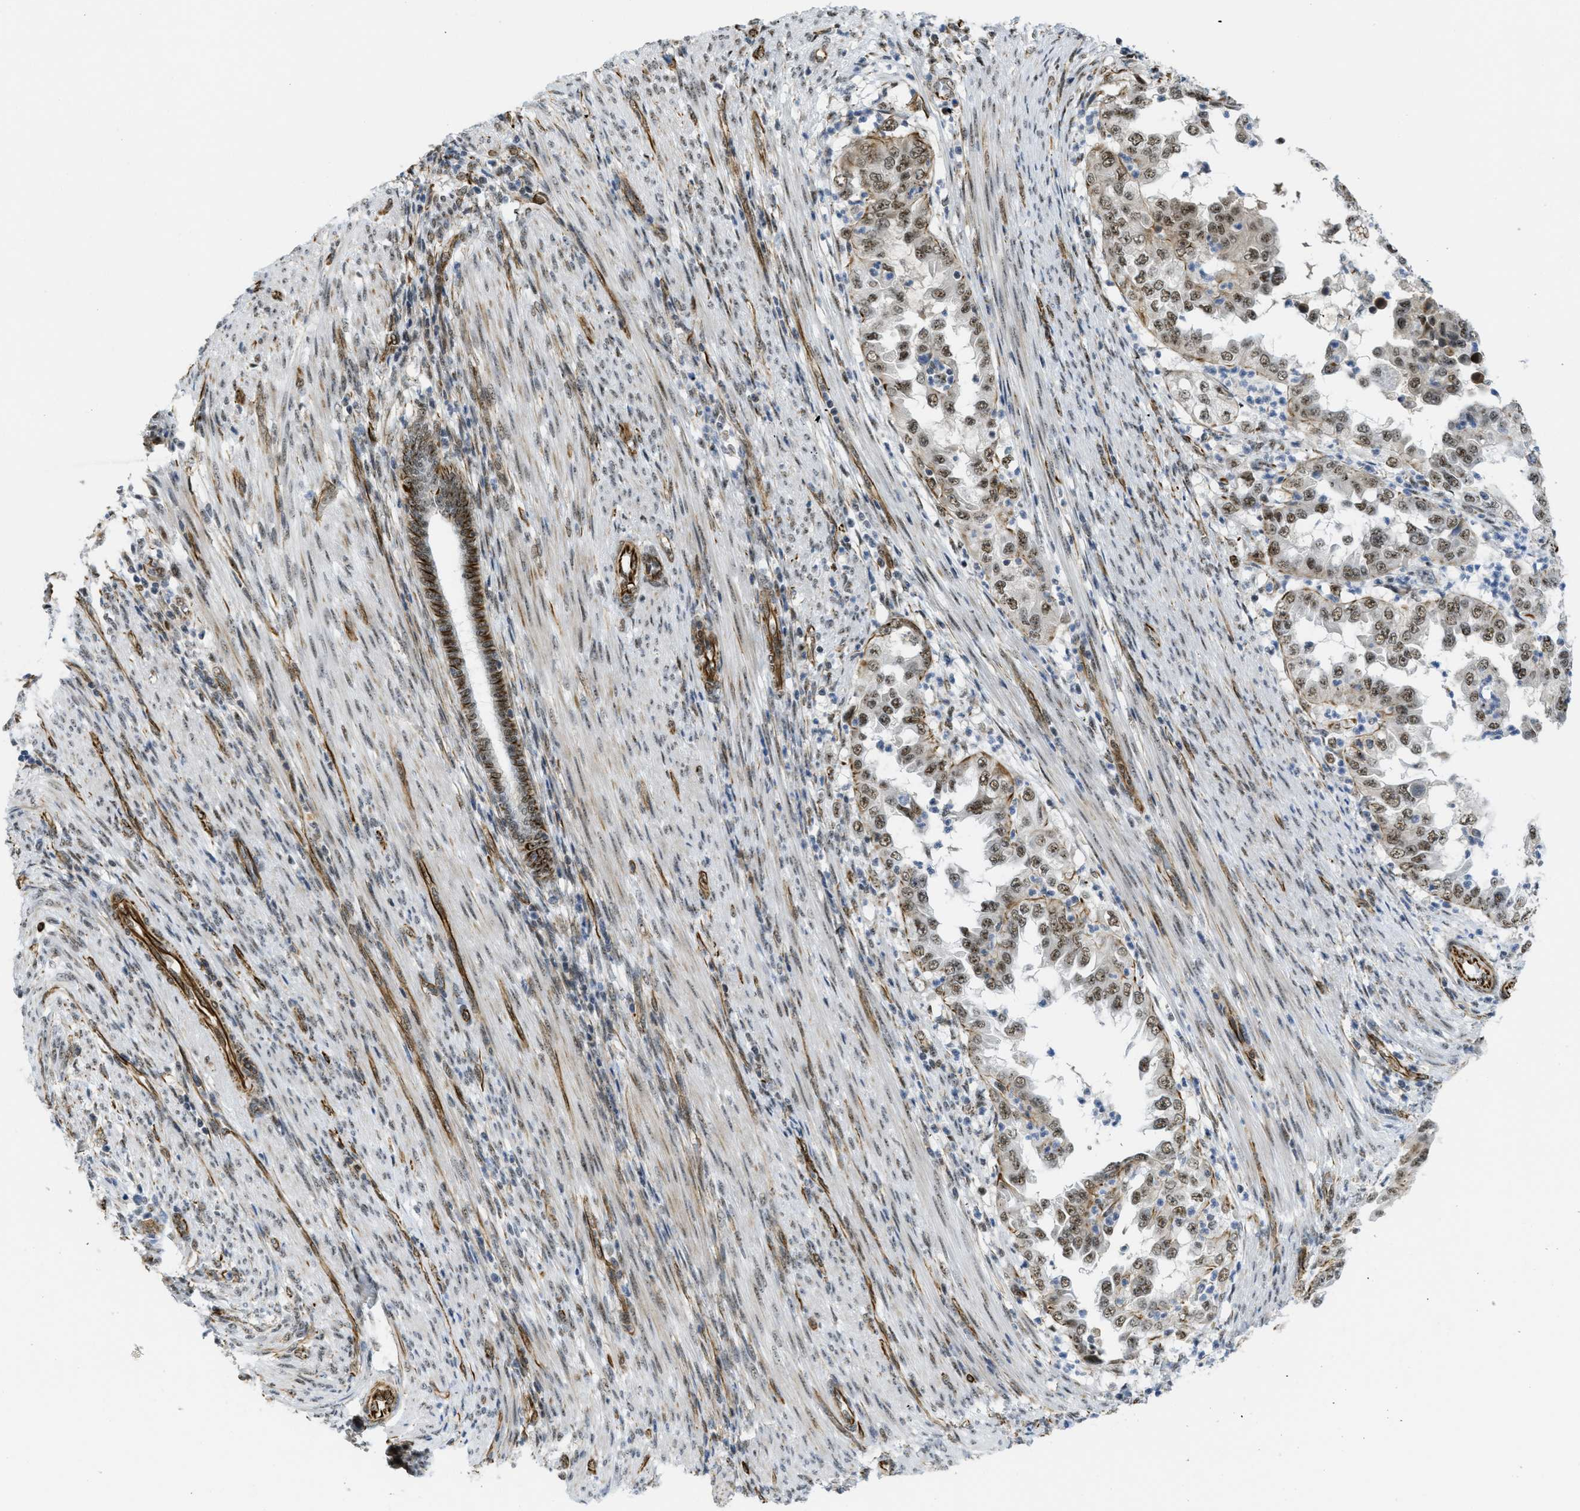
{"staining": {"intensity": "moderate", "quantity": ">75%", "location": "nuclear"}, "tissue": "endometrial cancer", "cell_type": "Tumor cells", "image_type": "cancer", "snomed": [{"axis": "morphology", "description": "Adenocarcinoma, NOS"}, {"axis": "topography", "description": "Endometrium"}], "caption": "High-magnification brightfield microscopy of adenocarcinoma (endometrial) stained with DAB (brown) and counterstained with hematoxylin (blue). tumor cells exhibit moderate nuclear positivity is identified in about>75% of cells.", "gene": "LRRC8B", "patient": {"sex": "female", "age": 85}}